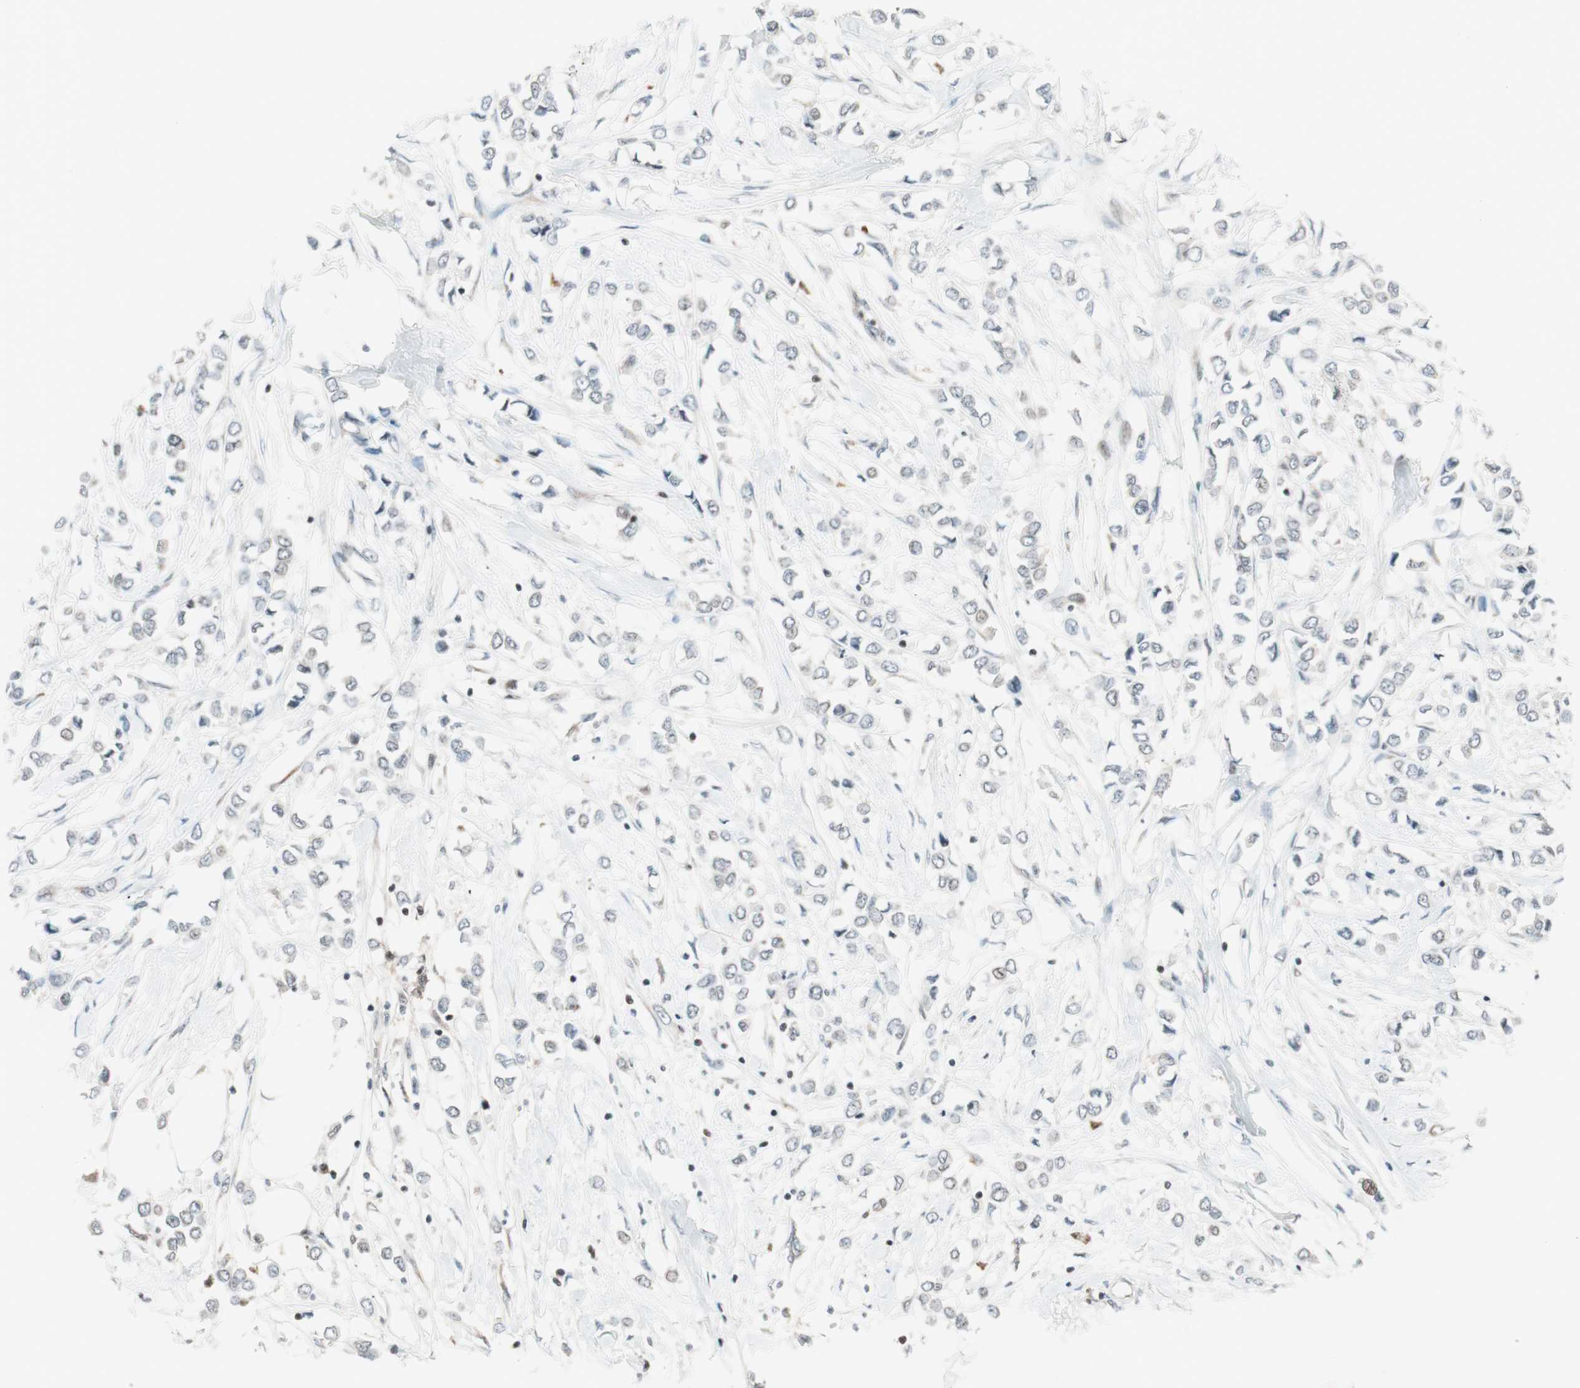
{"staining": {"intensity": "negative", "quantity": "none", "location": "none"}, "tissue": "breast cancer", "cell_type": "Tumor cells", "image_type": "cancer", "snomed": [{"axis": "morphology", "description": "Lobular carcinoma"}, {"axis": "topography", "description": "Breast"}], "caption": "Protein analysis of breast cancer reveals no significant positivity in tumor cells. Brightfield microscopy of immunohistochemistry stained with DAB (brown) and hematoxylin (blue), captured at high magnification.", "gene": "TPT1", "patient": {"sex": "female", "age": 51}}